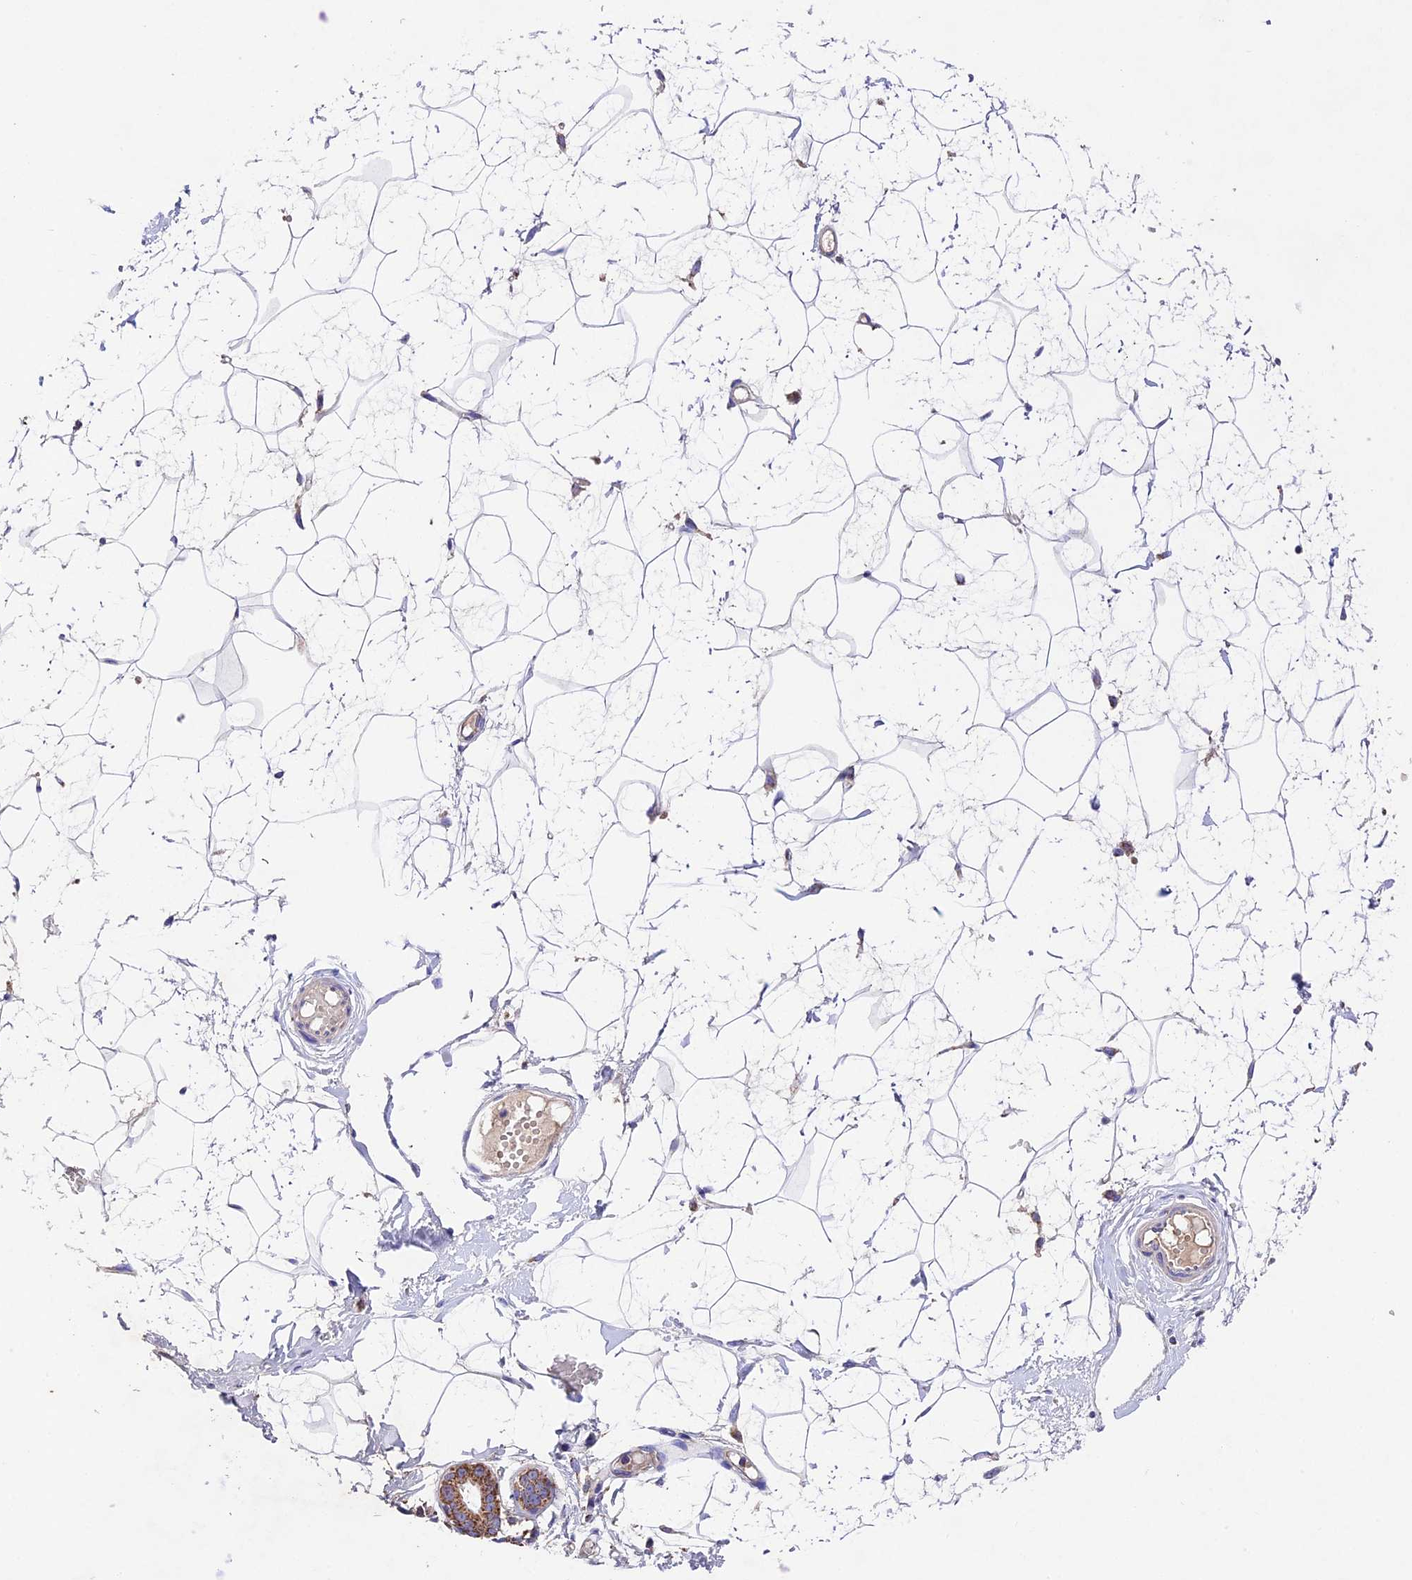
{"staining": {"intensity": "negative", "quantity": "none", "location": "none"}, "tissue": "breast", "cell_type": "Adipocytes", "image_type": "normal", "snomed": [{"axis": "morphology", "description": "Normal tissue, NOS"}, {"axis": "morphology", "description": "Adenoma, NOS"}, {"axis": "topography", "description": "Breast"}], "caption": "DAB (3,3'-diaminobenzidine) immunohistochemical staining of unremarkable human breast displays no significant positivity in adipocytes. Nuclei are stained in blue.", "gene": "PMPCB", "patient": {"sex": "female", "age": 23}}